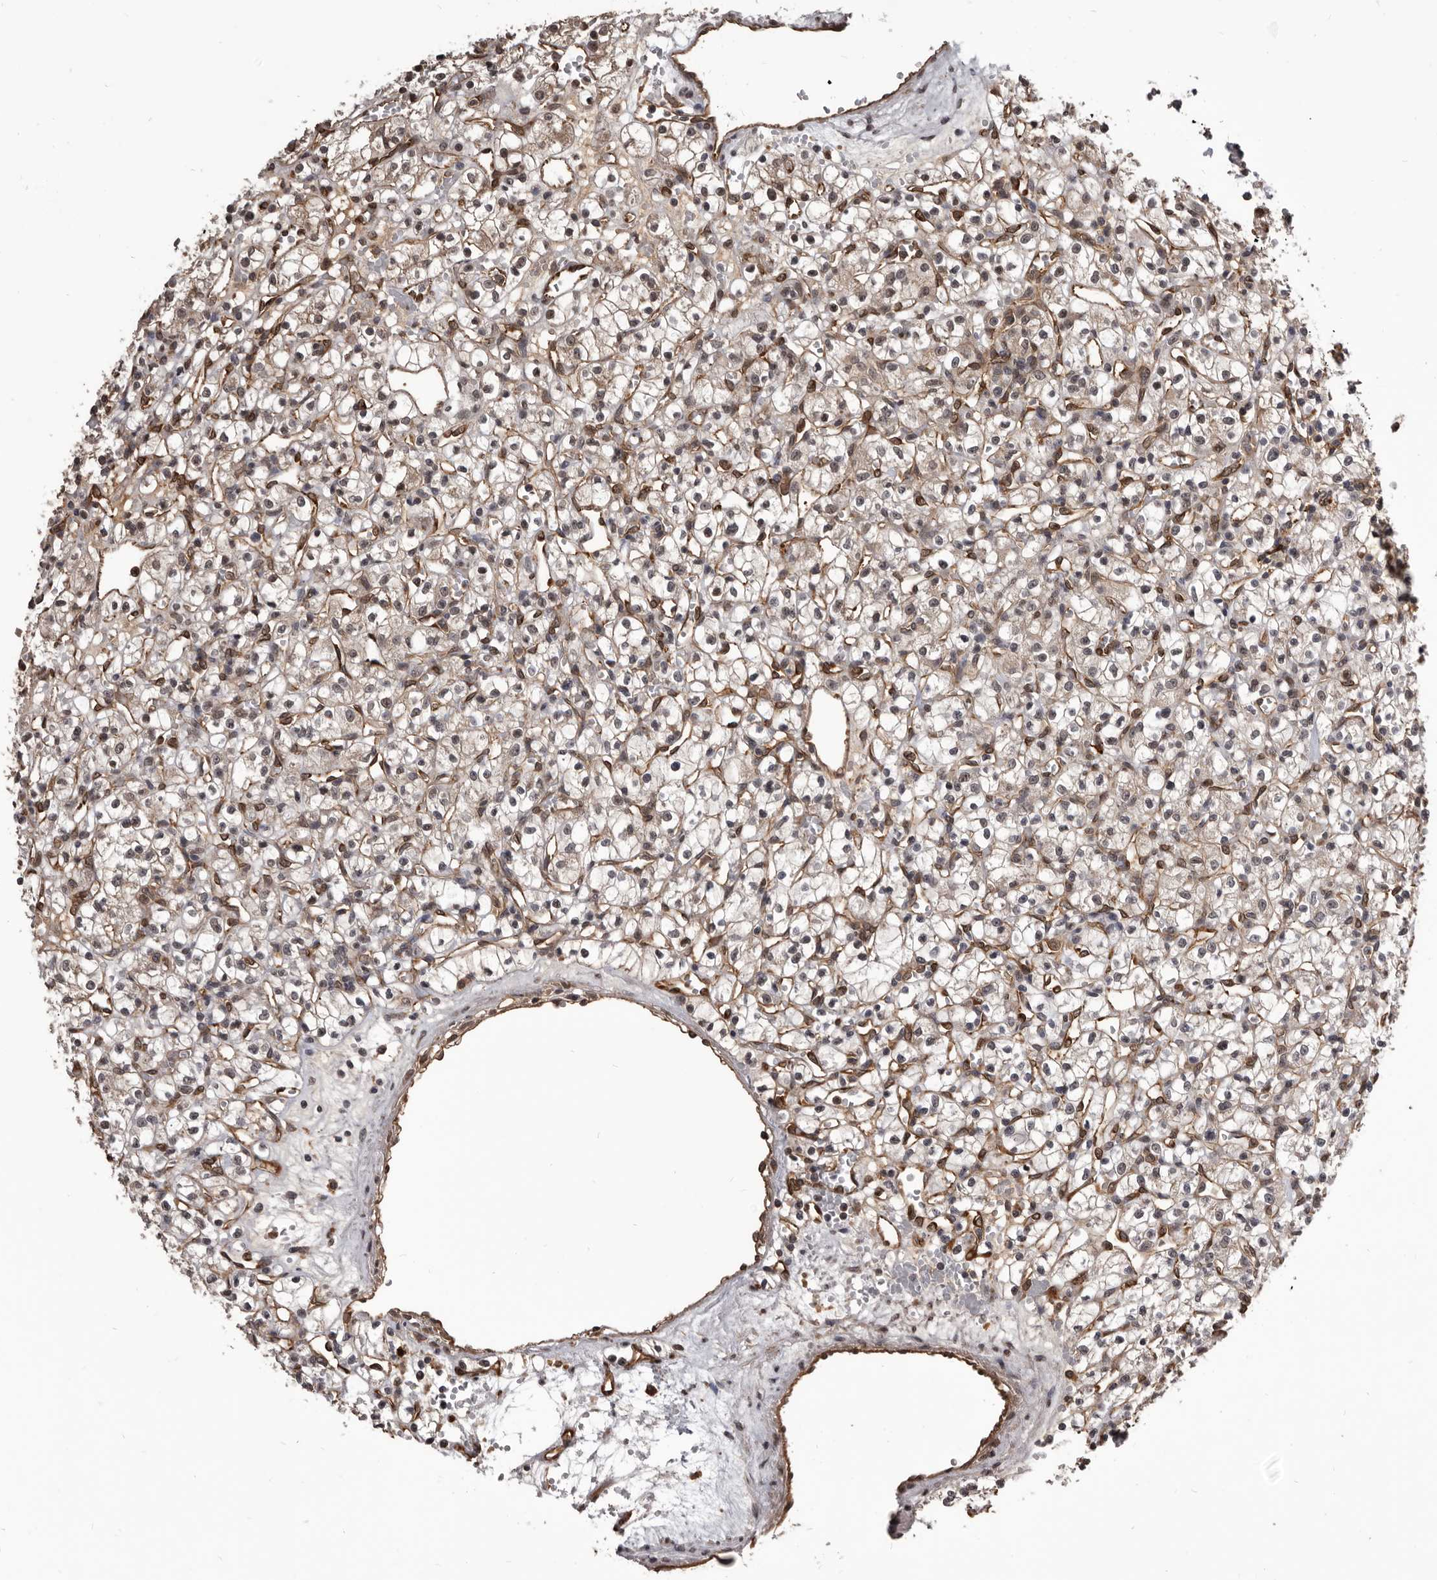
{"staining": {"intensity": "weak", "quantity": "25%-75%", "location": "cytoplasmic/membranous"}, "tissue": "renal cancer", "cell_type": "Tumor cells", "image_type": "cancer", "snomed": [{"axis": "morphology", "description": "Adenocarcinoma, NOS"}, {"axis": "topography", "description": "Kidney"}], "caption": "This is an image of immunohistochemistry staining of adenocarcinoma (renal), which shows weak staining in the cytoplasmic/membranous of tumor cells.", "gene": "ADAMTS20", "patient": {"sex": "female", "age": 59}}